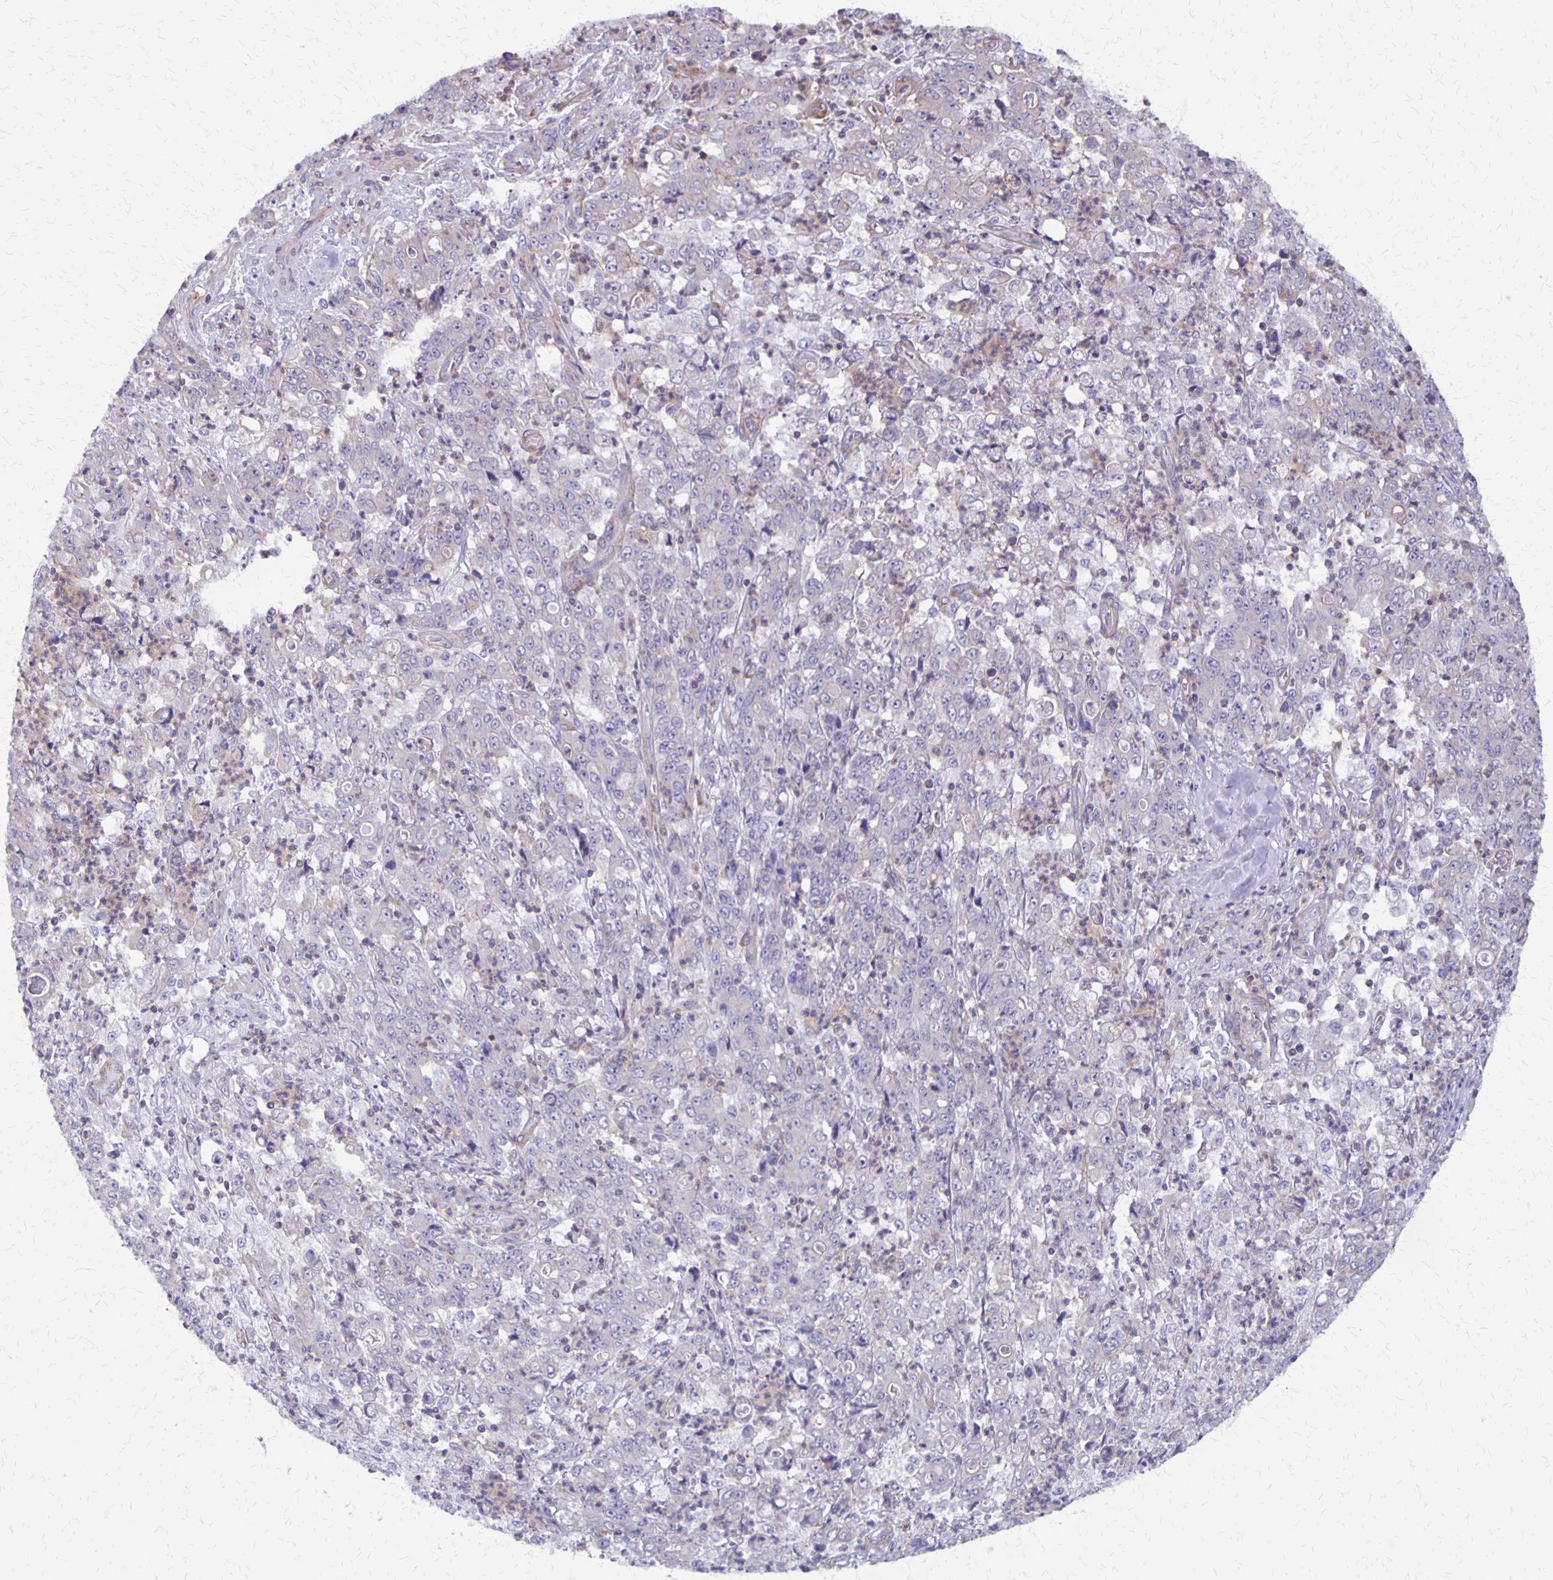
{"staining": {"intensity": "negative", "quantity": "none", "location": "none"}, "tissue": "stomach cancer", "cell_type": "Tumor cells", "image_type": "cancer", "snomed": [{"axis": "morphology", "description": "Adenocarcinoma, NOS"}, {"axis": "topography", "description": "Stomach, lower"}], "caption": "Immunohistochemical staining of stomach cancer (adenocarcinoma) demonstrates no significant expression in tumor cells.", "gene": "SEPTIN5", "patient": {"sex": "female", "age": 71}}